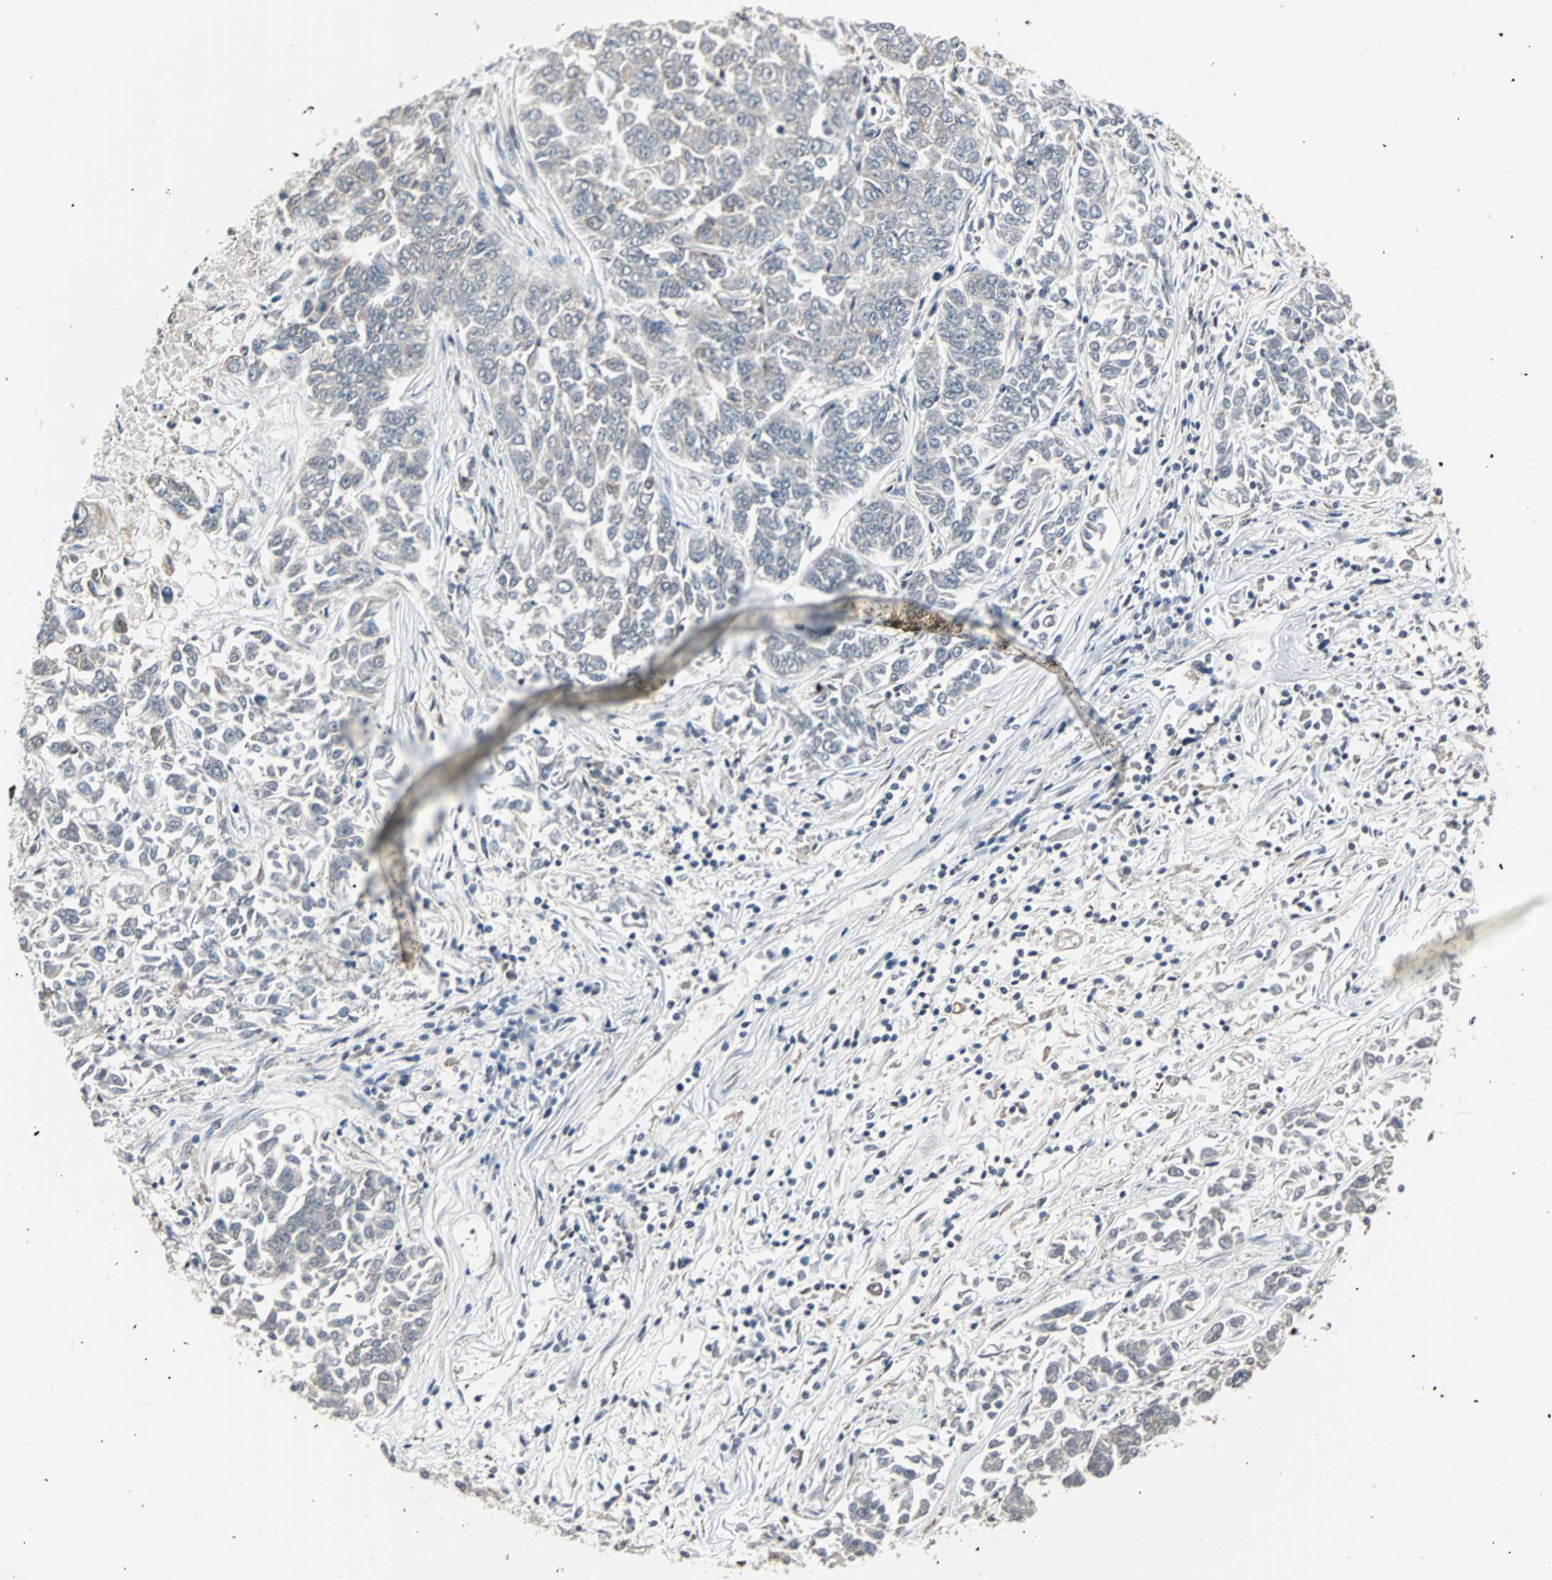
{"staining": {"intensity": "weak", "quantity": "<25%", "location": "cytoplasmic/membranous"}, "tissue": "lung cancer", "cell_type": "Tumor cells", "image_type": "cancer", "snomed": [{"axis": "morphology", "description": "Adenocarcinoma, NOS"}, {"axis": "topography", "description": "Lung"}], "caption": "DAB immunohistochemical staining of lung adenocarcinoma displays no significant expression in tumor cells. (Brightfield microscopy of DAB IHC at high magnification).", "gene": "TERF2IP", "patient": {"sex": "male", "age": 84}}